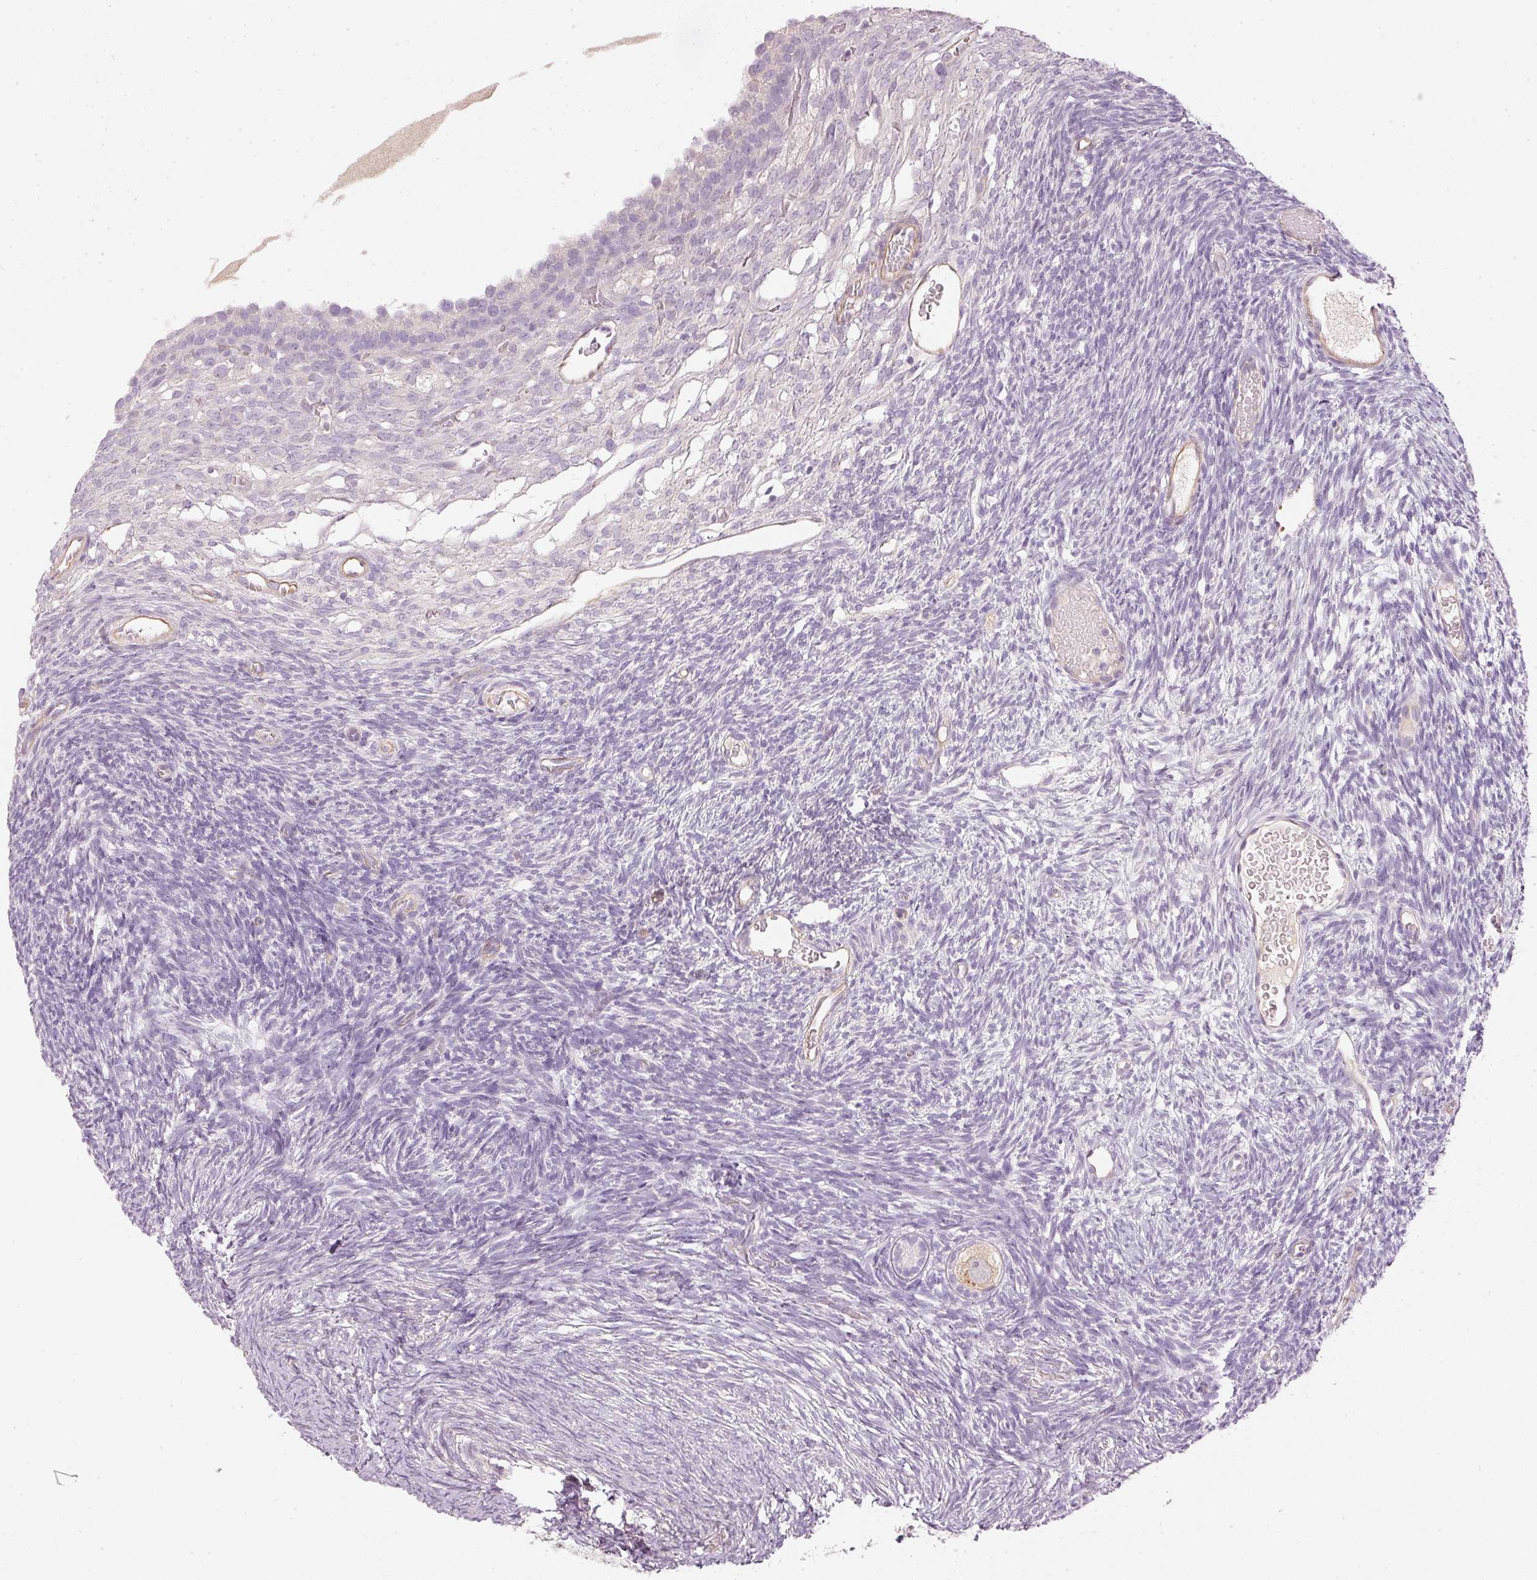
{"staining": {"intensity": "negative", "quantity": "none", "location": "none"}, "tissue": "ovary", "cell_type": "Follicle cells", "image_type": "normal", "snomed": [{"axis": "morphology", "description": "Normal tissue, NOS"}, {"axis": "topography", "description": "Ovary"}], "caption": "Ovary was stained to show a protein in brown. There is no significant staining in follicle cells. (Stains: DAB immunohistochemistry with hematoxylin counter stain, Microscopy: brightfield microscopy at high magnification).", "gene": "OSR2", "patient": {"sex": "female", "age": 39}}